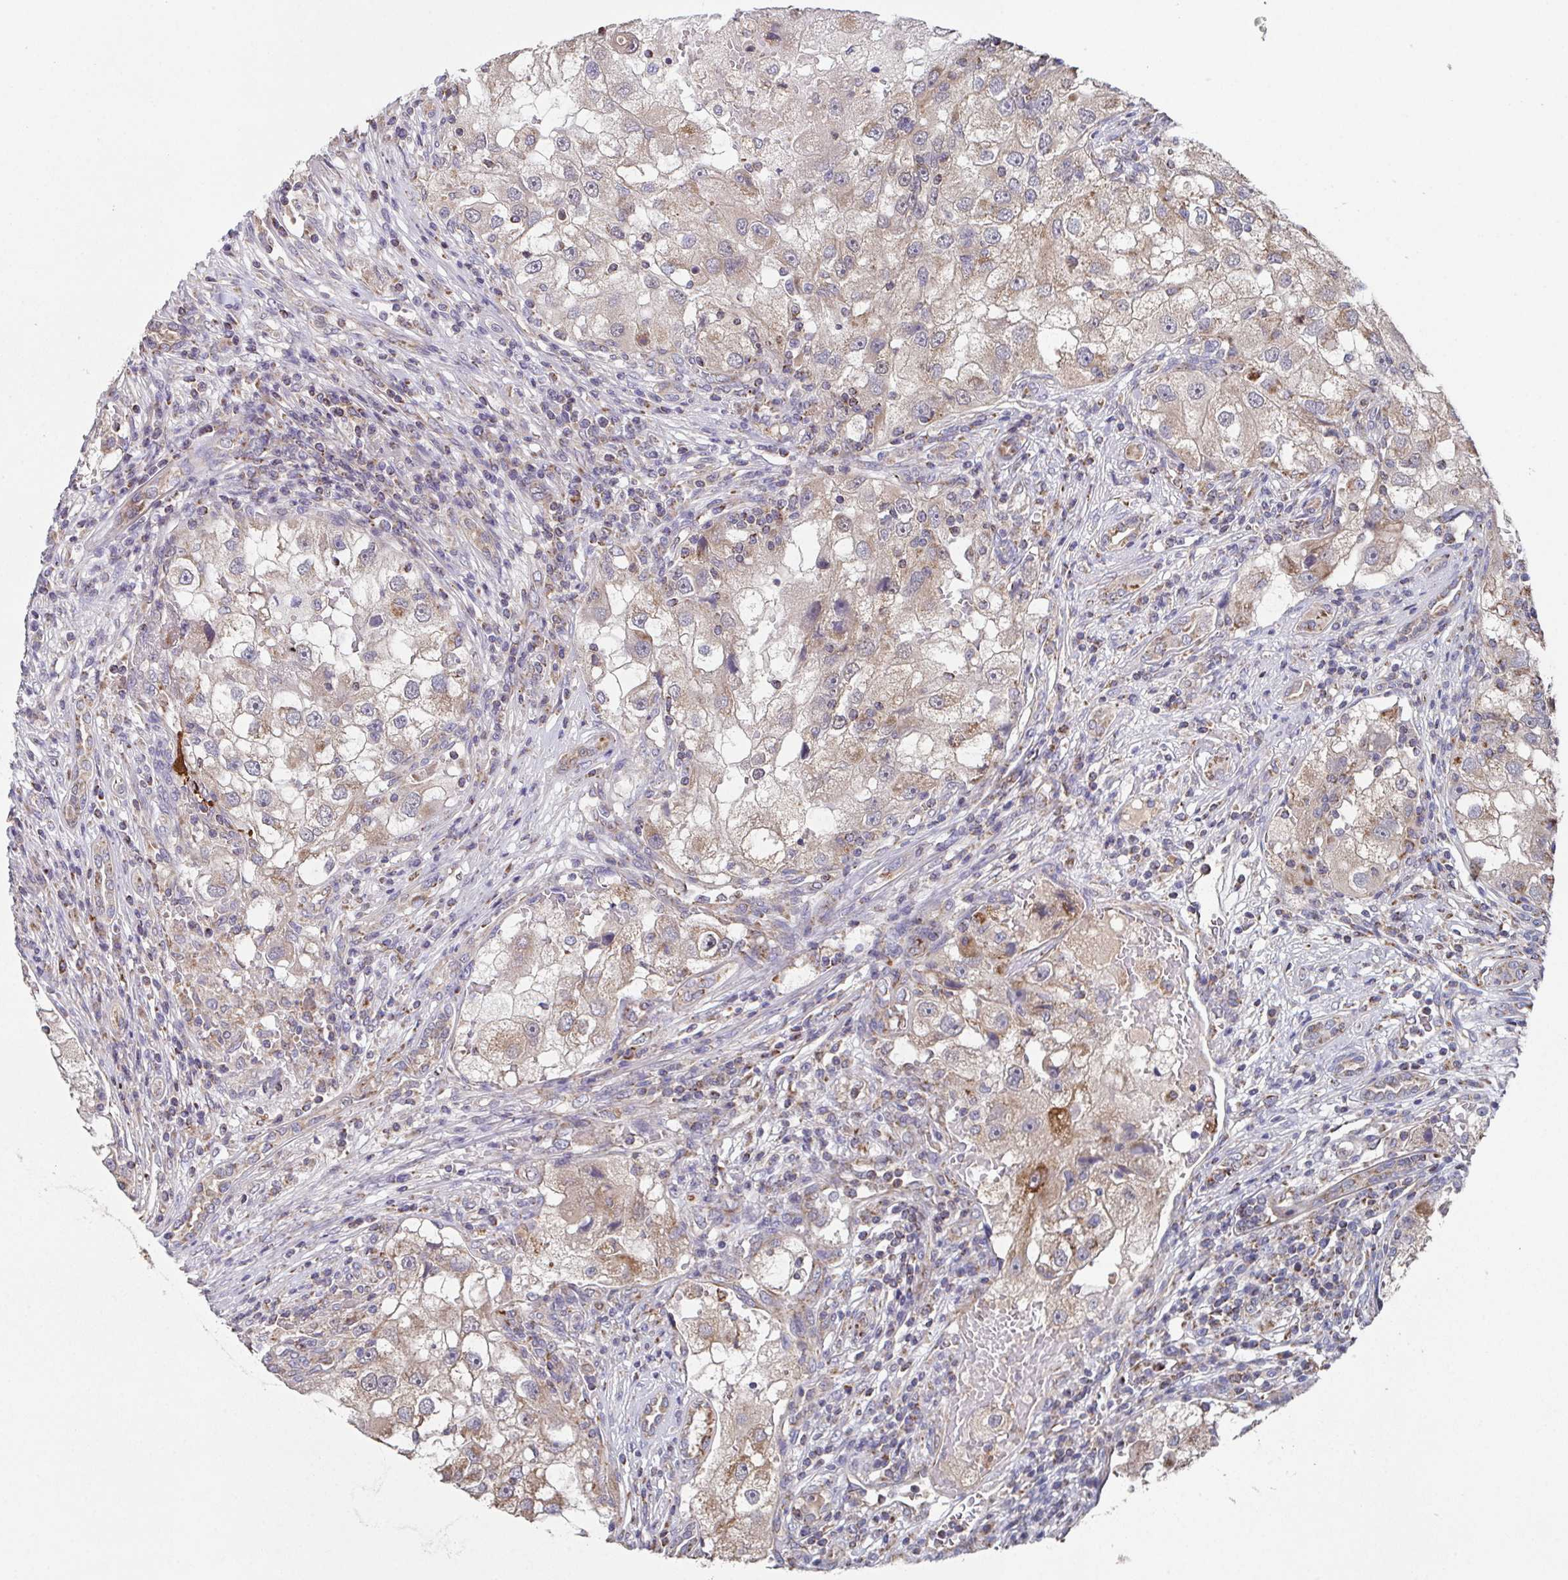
{"staining": {"intensity": "weak", "quantity": "25%-75%", "location": "cytoplasmic/membranous"}, "tissue": "renal cancer", "cell_type": "Tumor cells", "image_type": "cancer", "snomed": [{"axis": "morphology", "description": "Adenocarcinoma, NOS"}, {"axis": "topography", "description": "Kidney"}], "caption": "Protein expression by immunohistochemistry (IHC) demonstrates weak cytoplasmic/membranous expression in approximately 25%-75% of tumor cells in adenocarcinoma (renal). Nuclei are stained in blue.", "gene": "MT-ND3", "patient": {"sex": "male", "age": 63}}